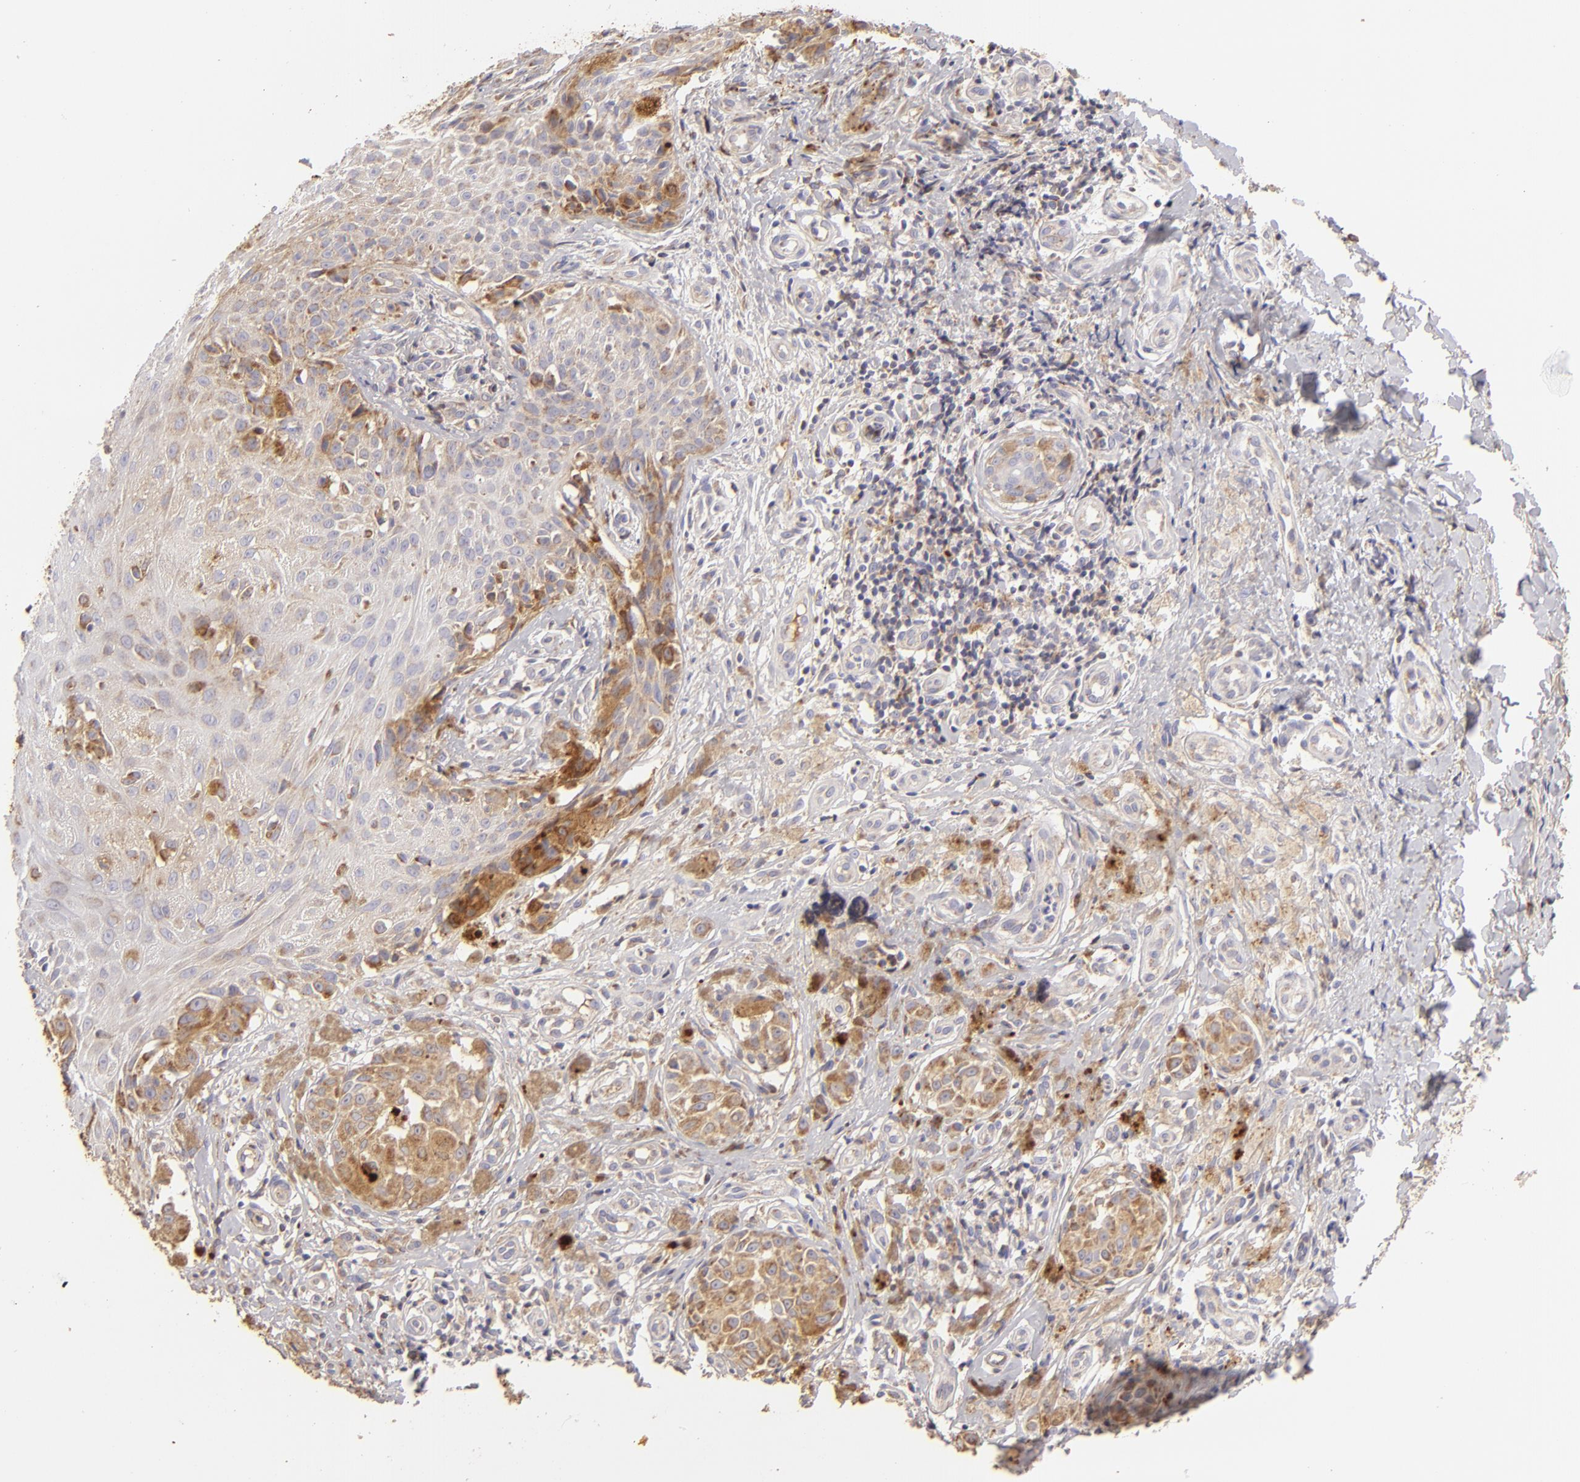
{"staining": {"intensity": "weak", "quantity": ">75%", "location": "cytoplasmic/membranous"}, "tissue": "melanoma", "cell_type": "Tumor cells", "image_type": "cancer", "snomed": [{"axis": "morphology", "description": "Malignant melanoma, NOS"}, {"axis": "topography", "description": "Skin"}], "caption": "A brown stain highlights weak cytoplasmic/membranous staining of a protein in melanoma tumor cells.", "gene": "CFB", "patient": {"sex": "male", "age": 67}}